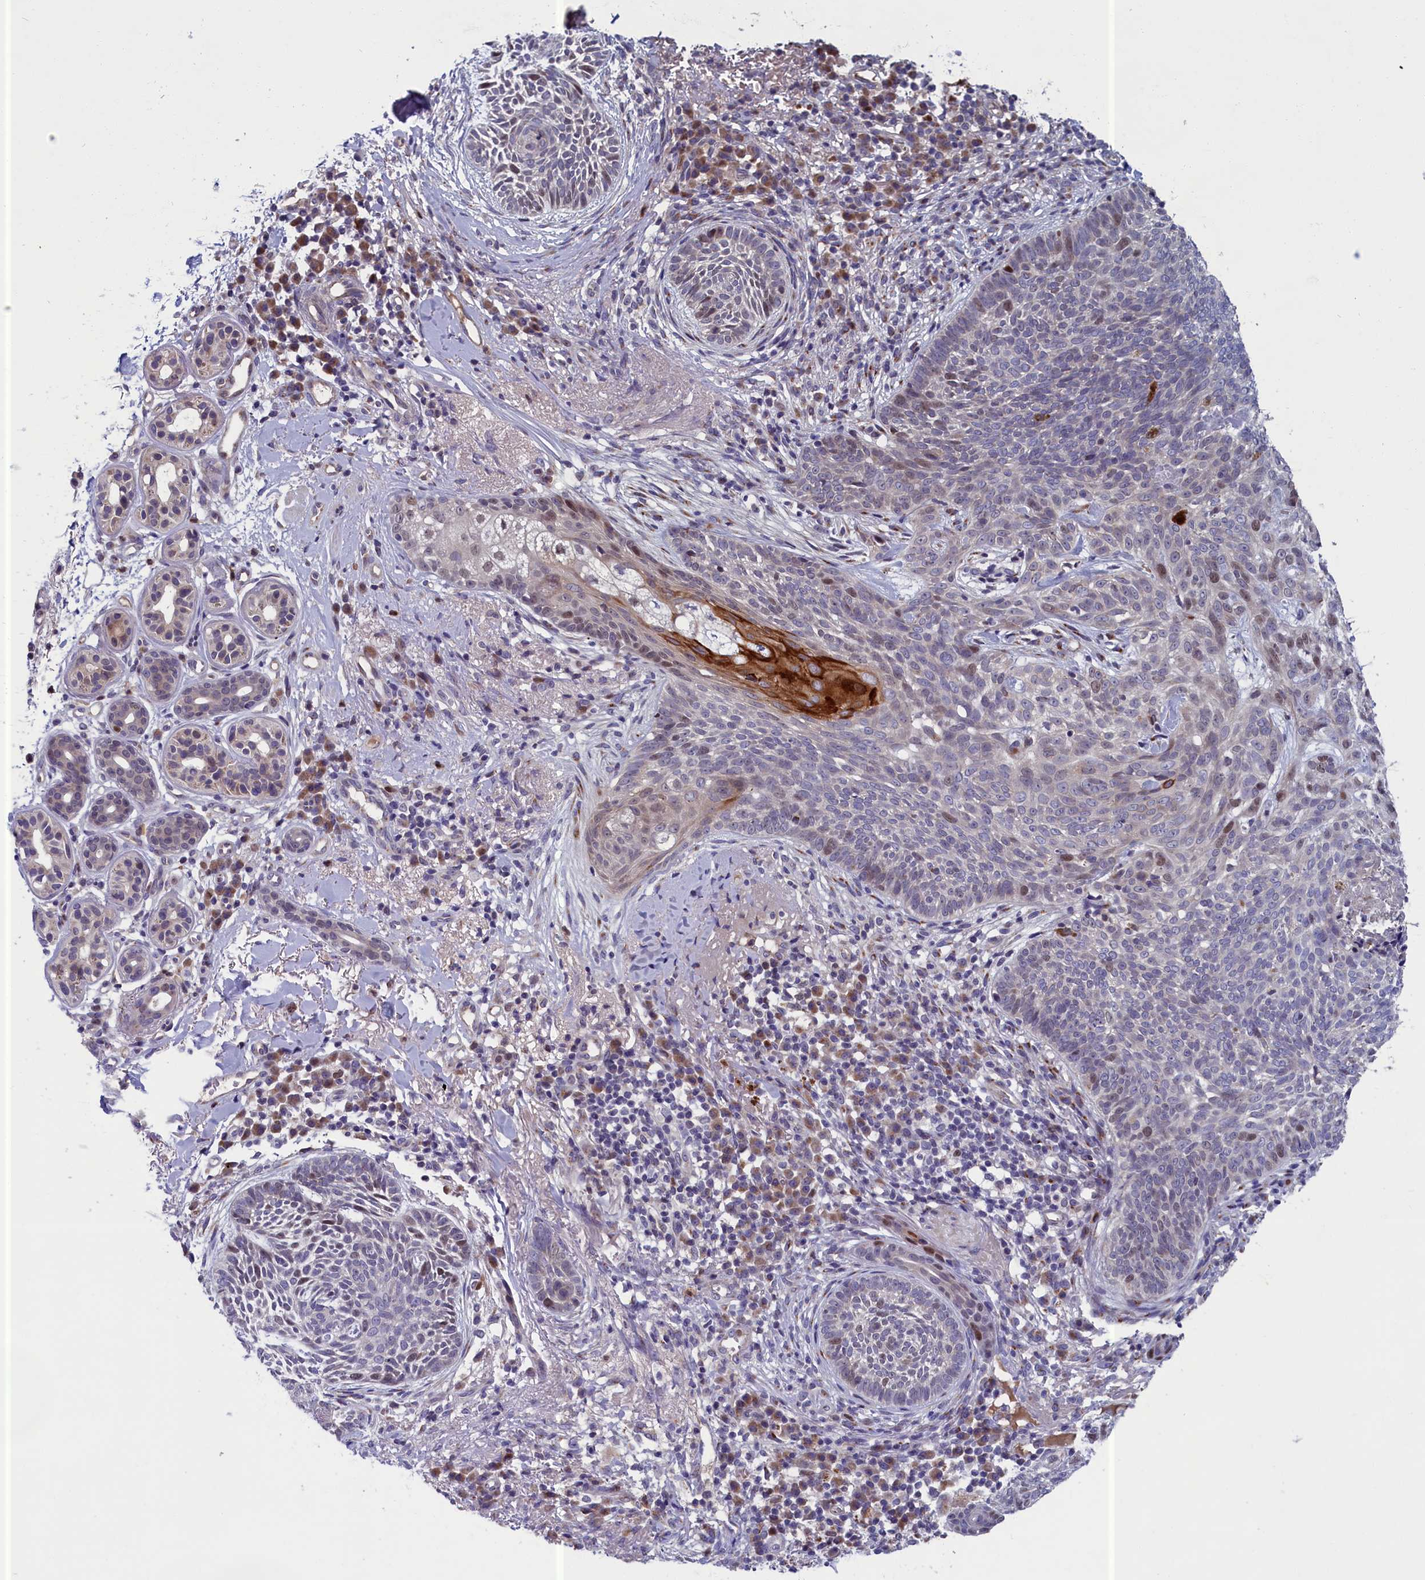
{"staining": {"intensity": "moderate", "quantity": "<25%", "location": "nuclear"}, "tissue": "skin cancer", "cell_type": "Tumor cells", "image_type": "cancer", "snomed": [{"axis": "morphology", "description": "Basal cell carcinoma"}, {"axis": "topography", "description": "Skin"}], "caption": "An IHC micrograph of tumor tissue is shown. Protein staining in brown labels moderate nuclear positivity in skin basal cell carcinoma within tumor cells.", "gene": "LIG1", "patient": {"sex": "male", "age": 85}}